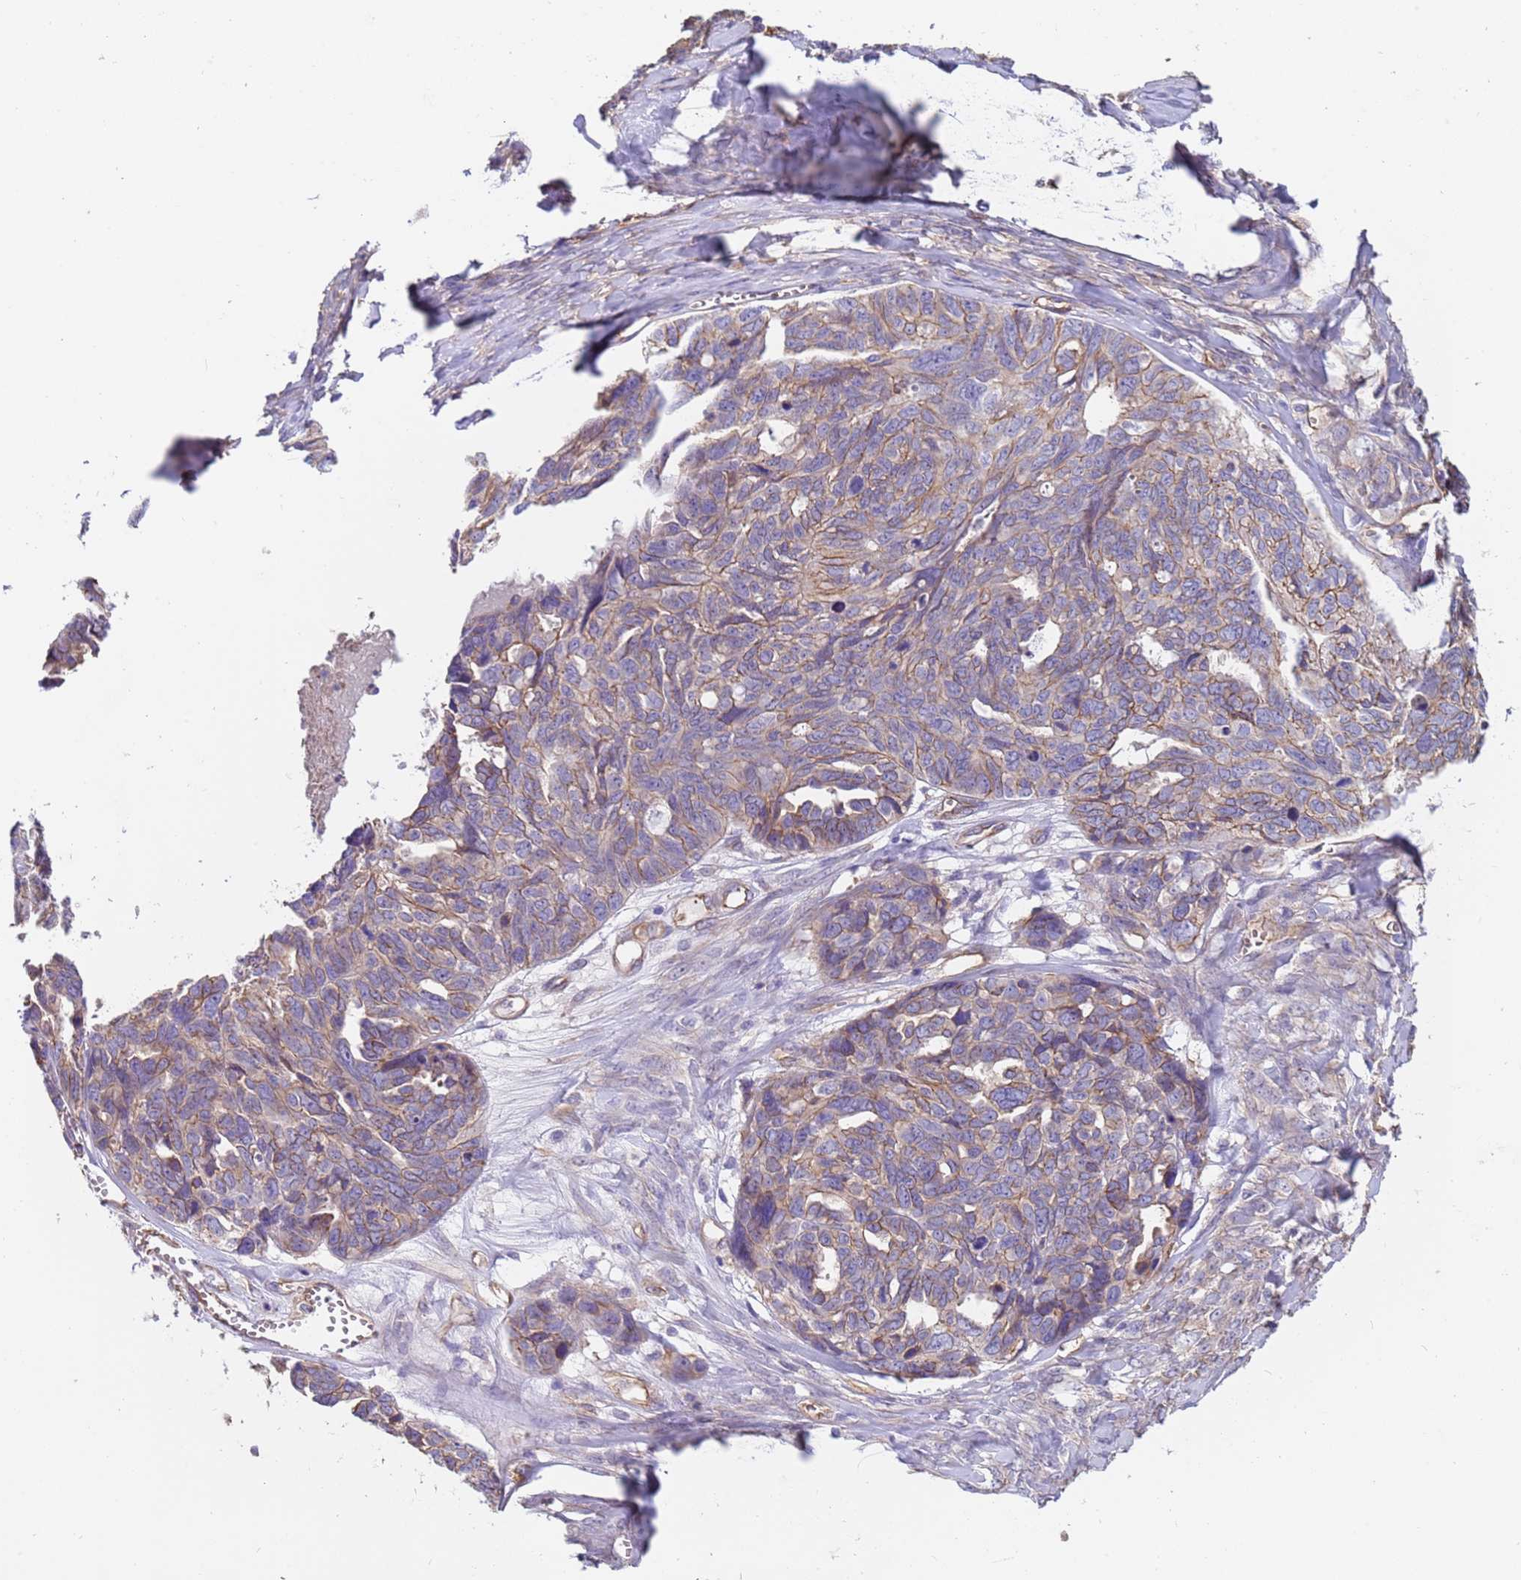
{"staining": {"intensity": "moderate", "quantity": "25%-75%", "location": "cytoplasmic/membranous"}, "tissue": "ovarian cancer", "cell_type": "Tumor cells", "image_type": "cancer", "snomed": [{"axis": "morphology", "description": "Cystadenocarcinoma, serous, NOS"}, {"axis": "topography", "description": "Ovary"}], "caption": "Ovarian cancer (serous cystadenocarcinoma) stained with a brown dye exhibits moderate cytoplasmic/membranous positive staining in about 25%-75% of tumor cells.", "gene": "ZNF248", "patient": {"sex": "female", "age": 79}}